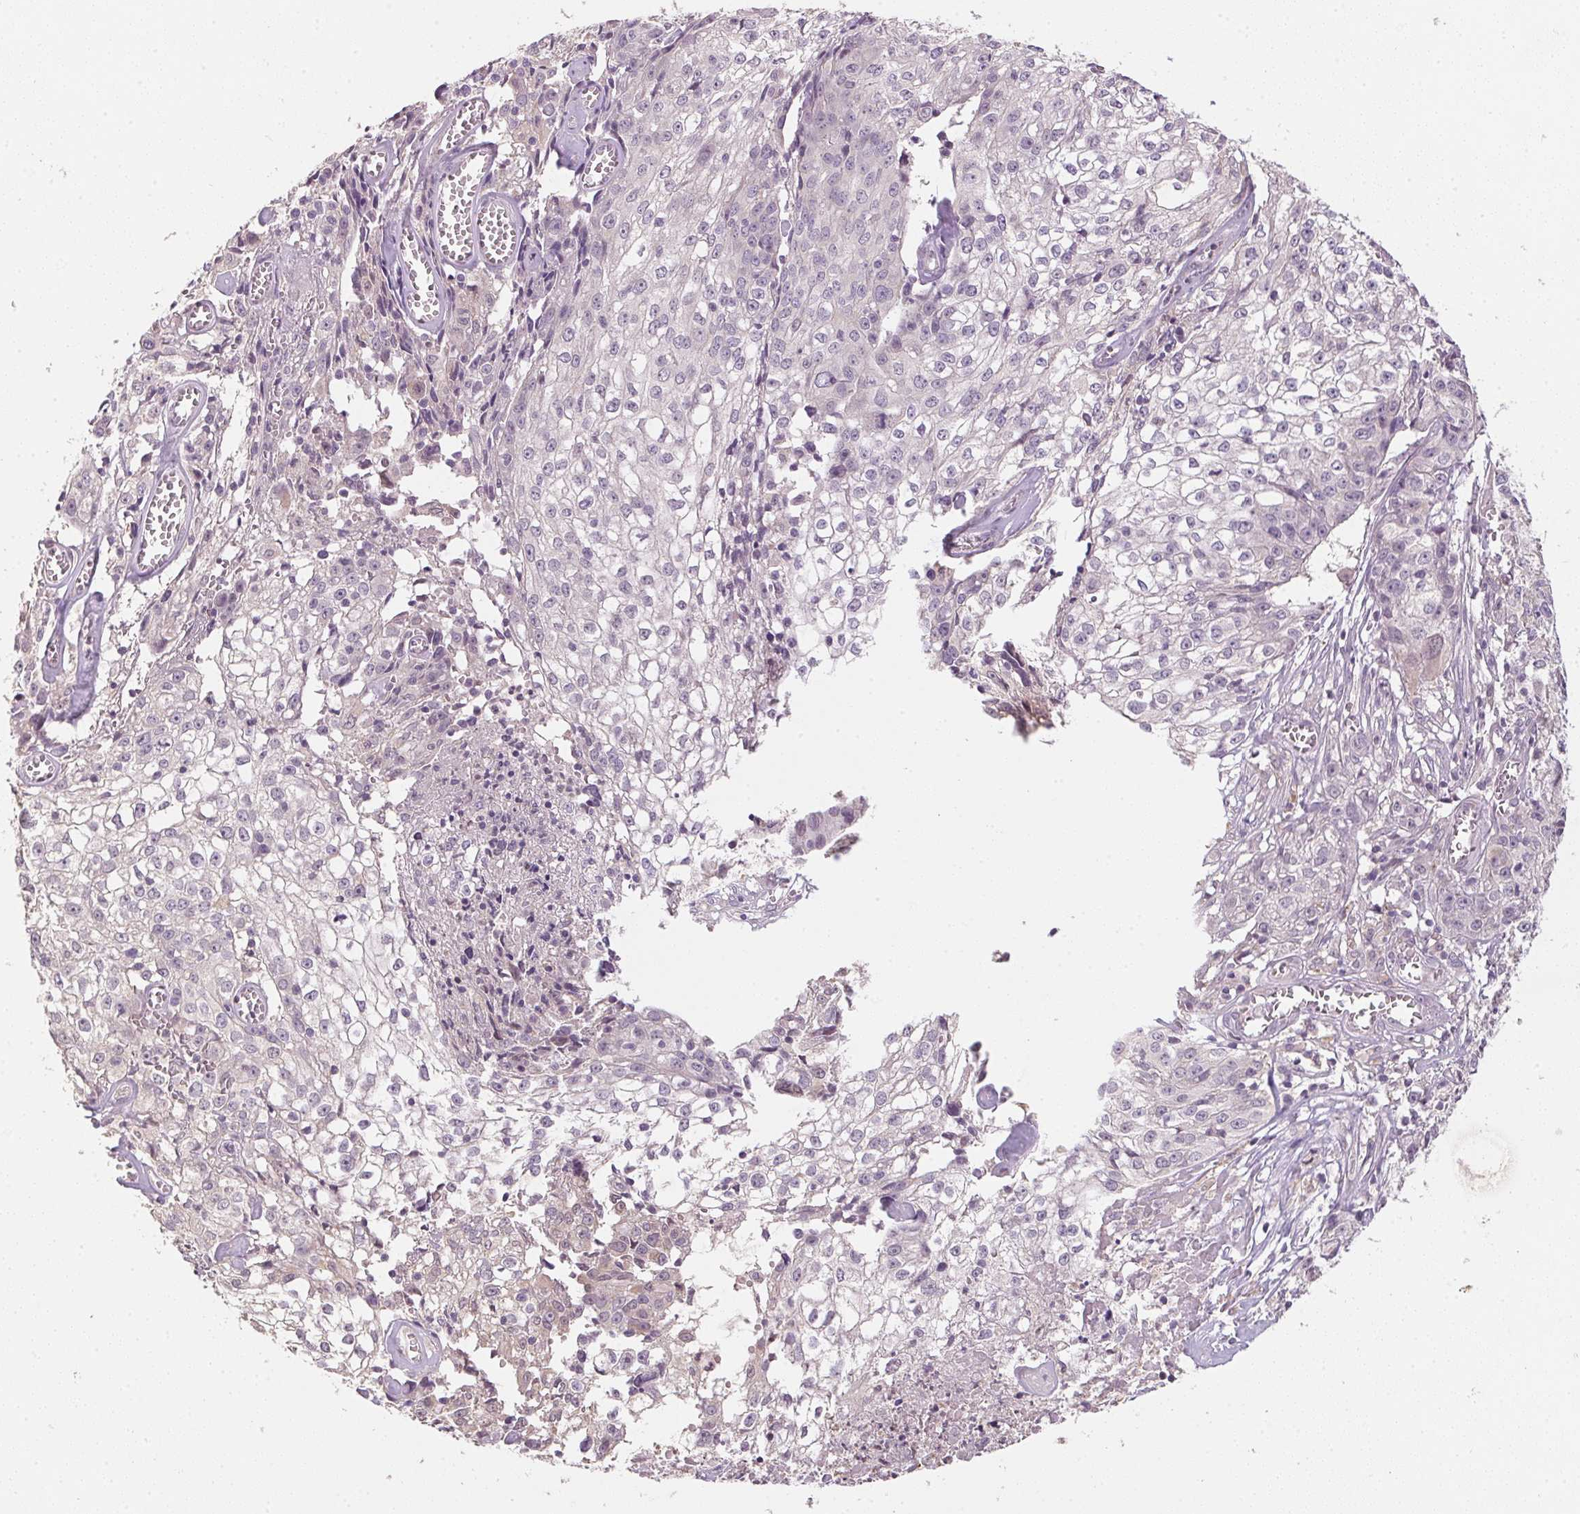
{"staining": {"intensity": "negative", "quantity": "none", "location": "none"}, "tissue": "cervical cancer", "cell_type": "Tumor cells", "image_type": "cancer", "snomed": [{"axis": "morphology", "description": "Squamous cell carcinoma, NOS"}, {"axis": "topography", "description": "Cervix"}], "caption": "DAB immunohistochemical staining of cervical squamous cell carcinoma demonstrates no significant expression in tumor cells.", "gene": "ALDH8A1", "patient": {"sex": "female", "age": 85}}